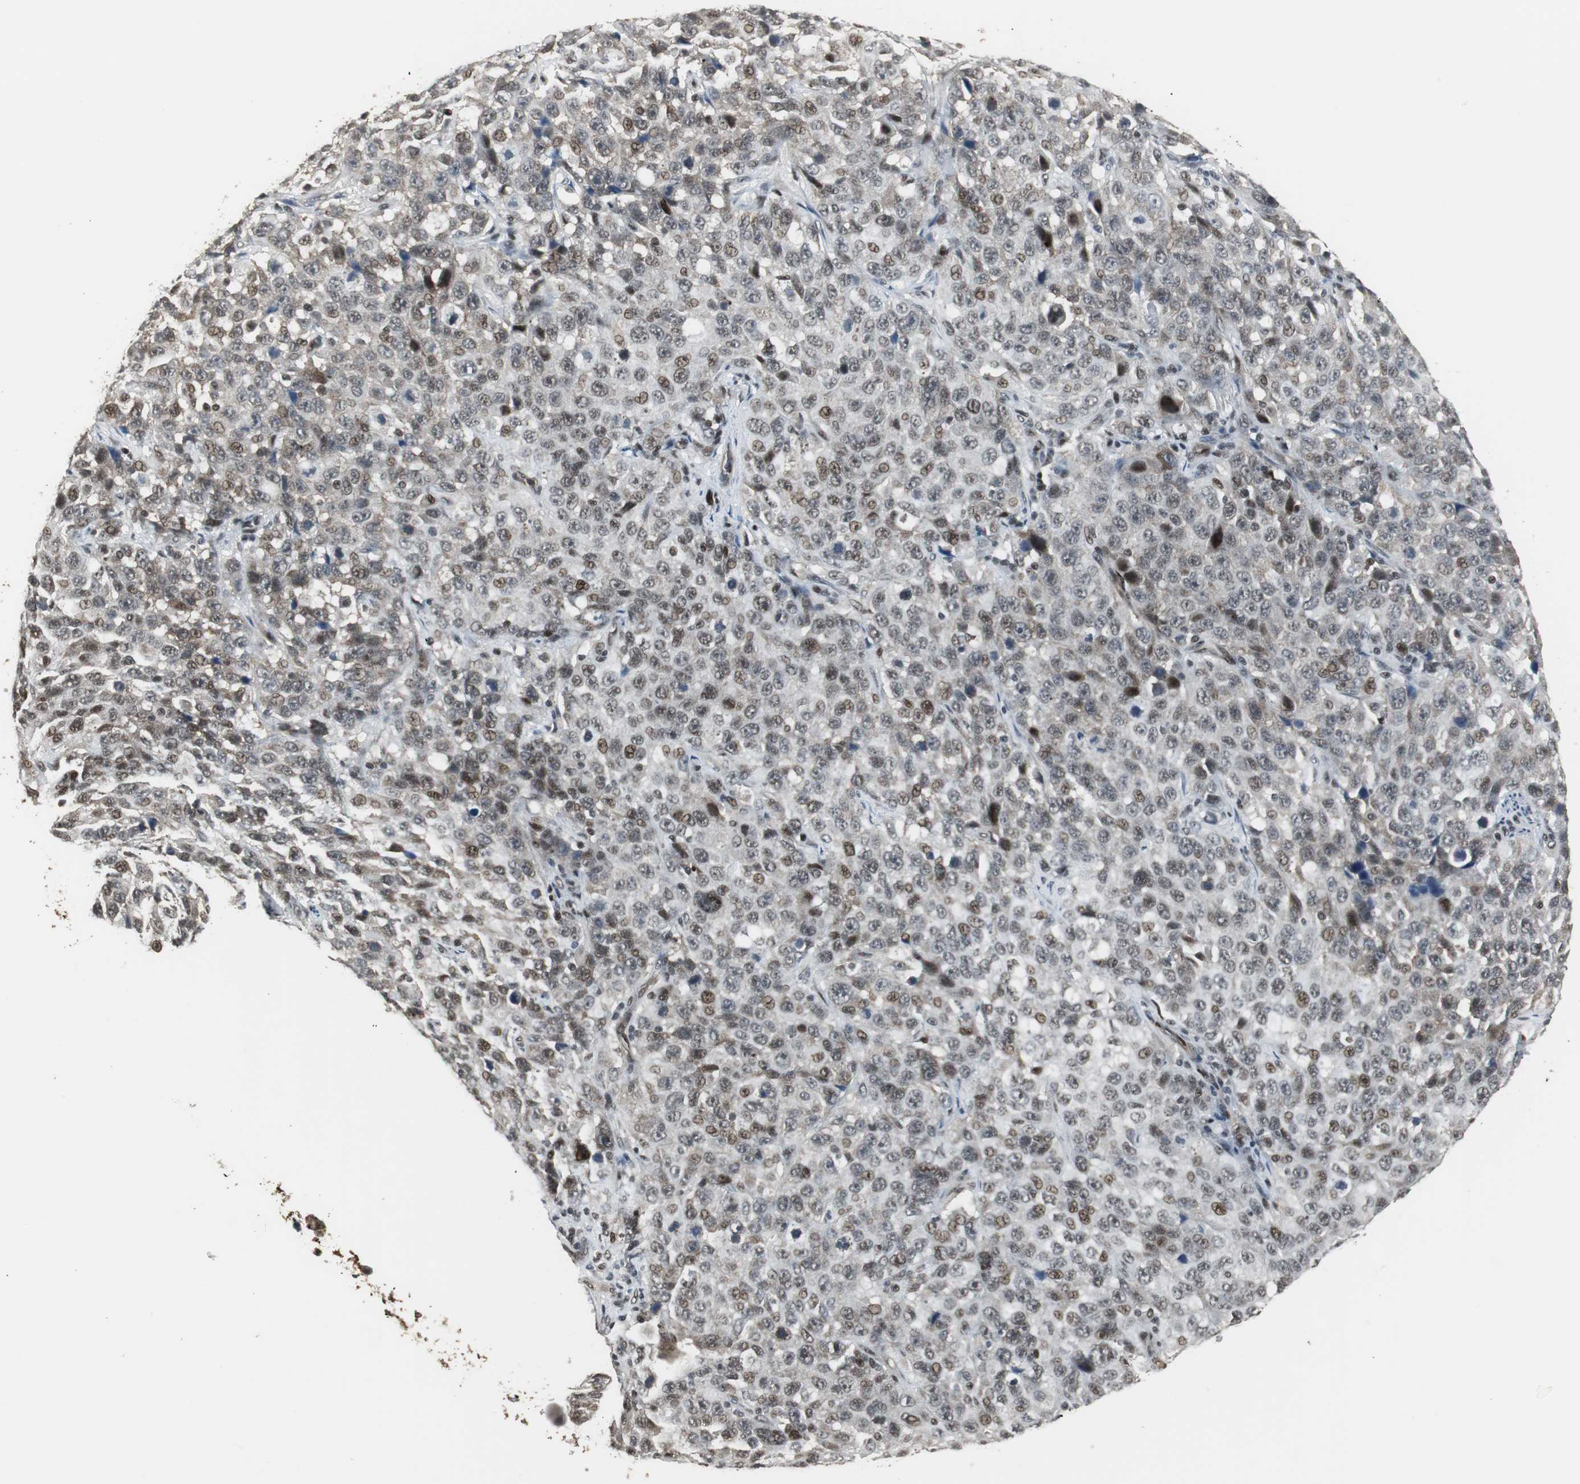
{"staining": {"intensity": "moderate", "quantity": ">75%", "location": "nuclear"}, "tissue": "stomach cancer", "cell_type": "Tumor cells", "image_type": "cancer", "snomed": [{"axis": "morphology", "description": "Normal tissue, NOS"}, {"axis": "morphology", "description": "Adenocarcinoma, NOS"}, {"axis": "topography", "description": "Stomach"}], "caption": "Immunohistochemistry of stomach adenocarcinoma displays medium levels of moderate nuclear expression in about >75% of tumor cells.", "gene": "TAF5", "patient": {"sex": "male", "age": 48}}